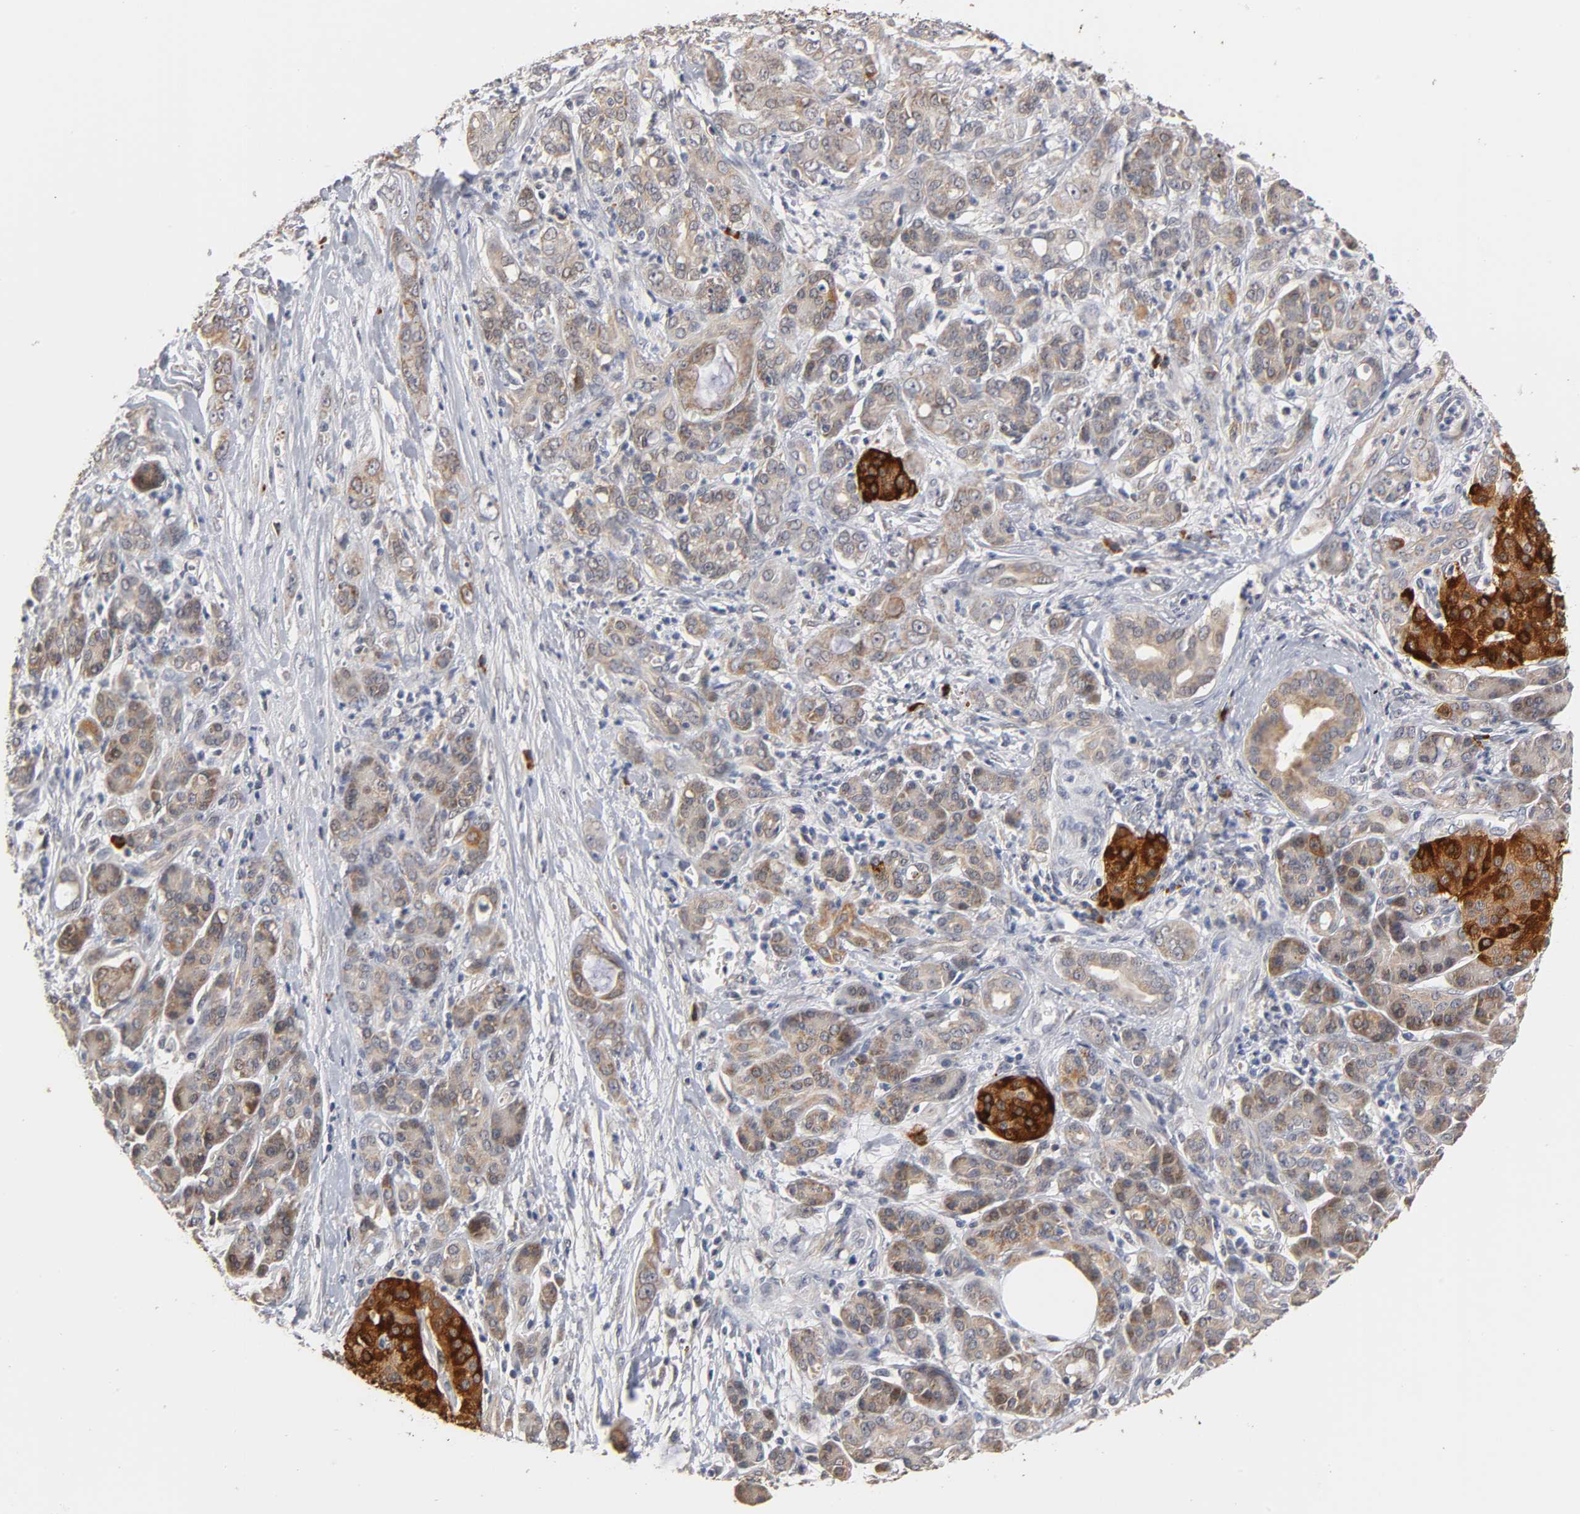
{"staining": {"intensity": "strong", "quantity": ">75%", "location": "cytoplasmic/membranous"}, "tissue": "pancreatic cancer", "cell_type": "Tumor cells", "image_type": "cancer", "snomed": [{"axis": "morphology", "description": "Adenocarcinoma, NOS"}, {"axis": "topography", "description": "Pancreas"}], "caption": "Adenocarcinoma (pancreatic) was stained to show a protein in brown. There is high levels of strong cytoplasmic/membranous staining in approximately >75% of tumor cells. (Stains: DAB in brown, nuclei in blue, Microscopy: brightfield microscopy at high magnification).", "gene": "GSTZ1", "patient": {"sex": "male", "age": 59}}